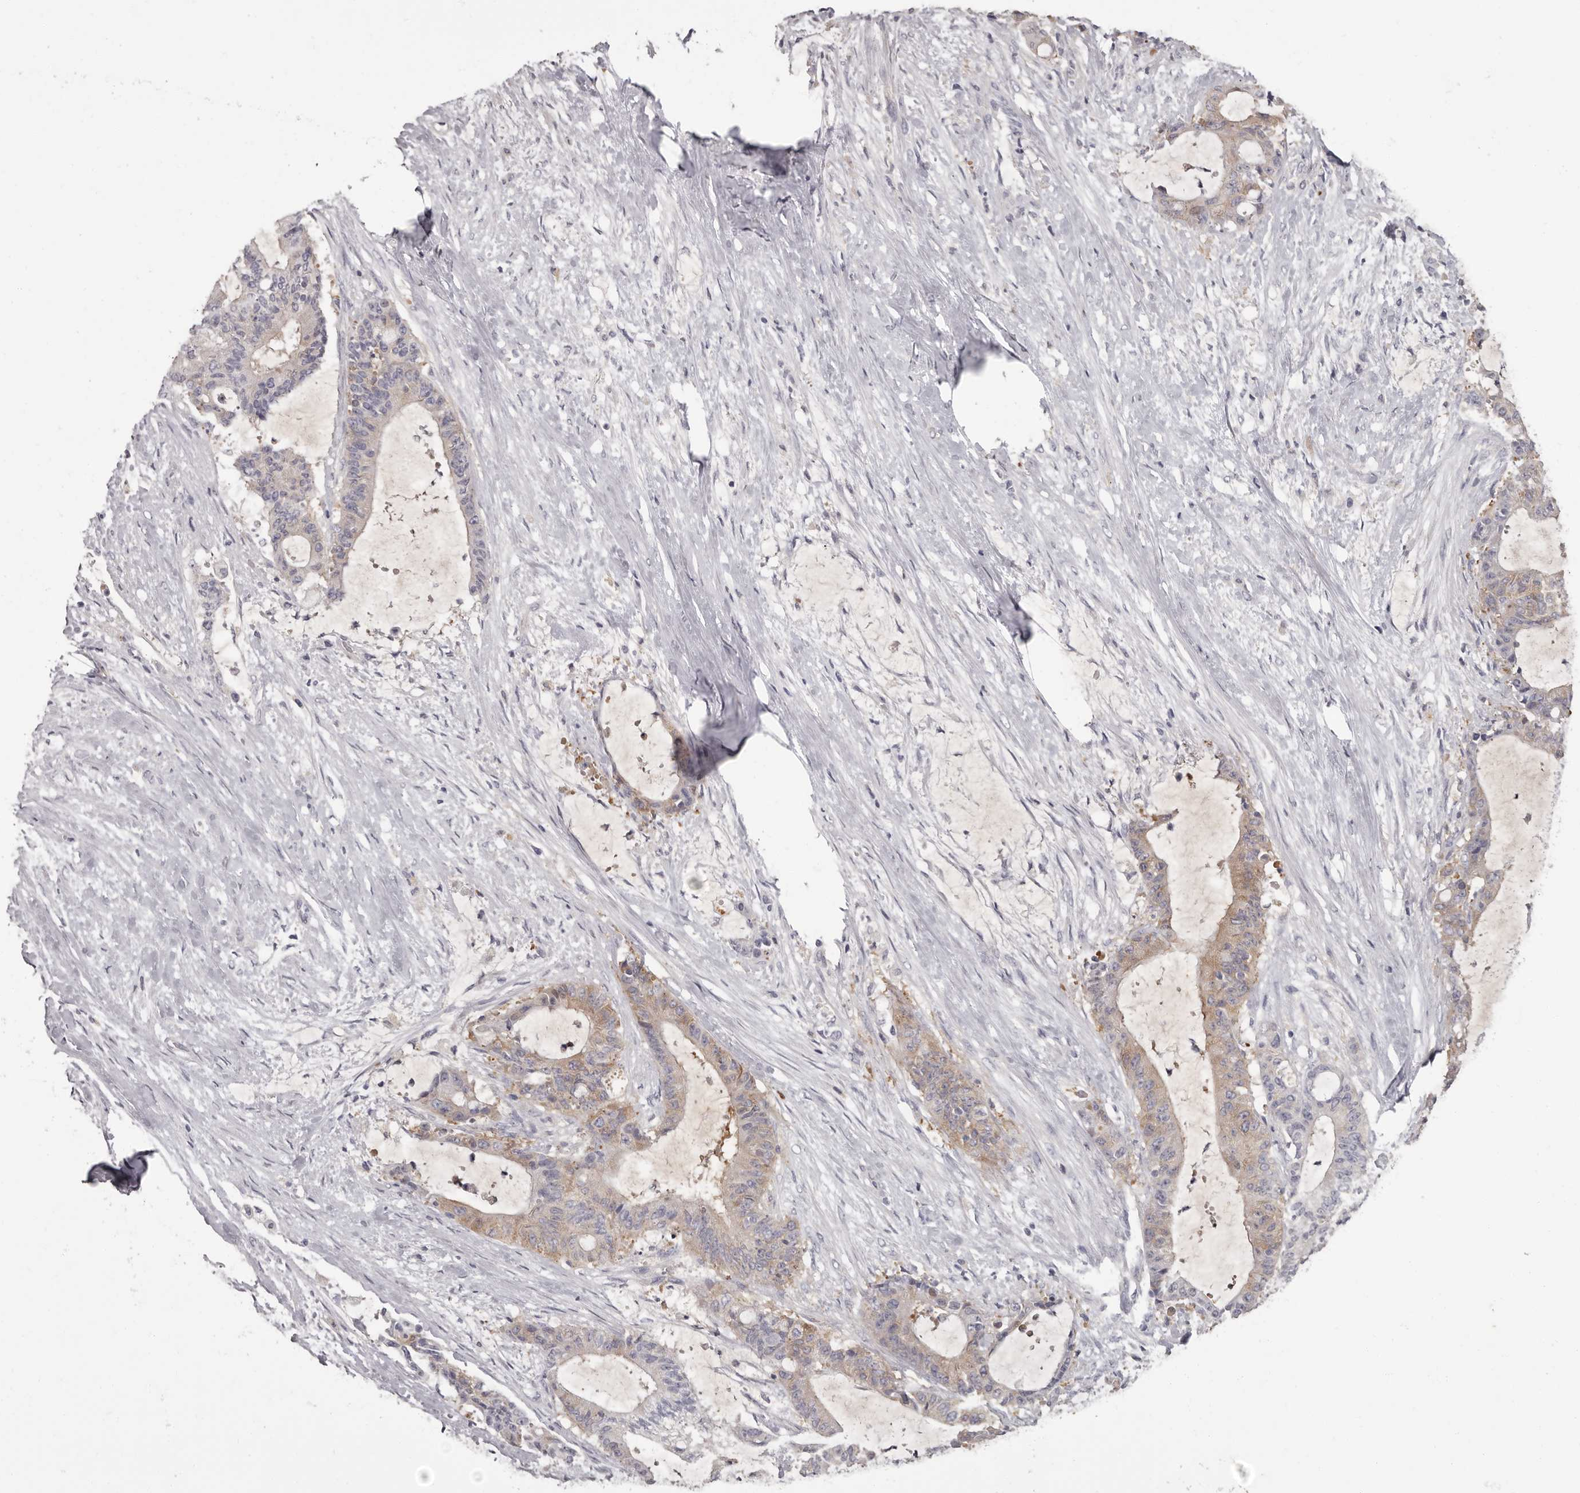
{"staining": {"intensity": "negative", "quantity": "none", "location": "none"}, "tissue": "liver cancer", "cell_type": "Tumor cells", "image_type": "cancer", "snomed": [{"axis": "morphology", "description": "Normal tissue, NOS"}, {"axis": "morphology", "description": "Cholangiocarcinoma"}, {"axis": "topography", "description": "Liver"}, {"axis": "topography", "description": "Peripheral nerve tissue"}], "caption": "This photomicrograph is of liver cancer (cholangiocarcinoma) stained with immunohistochemistry to label a protein in brown with the nuclei are counter-stained blue. There is no positivity in tumor cells.", "gene": "APEH", "patient": {"sex": "female", "age": 73}}